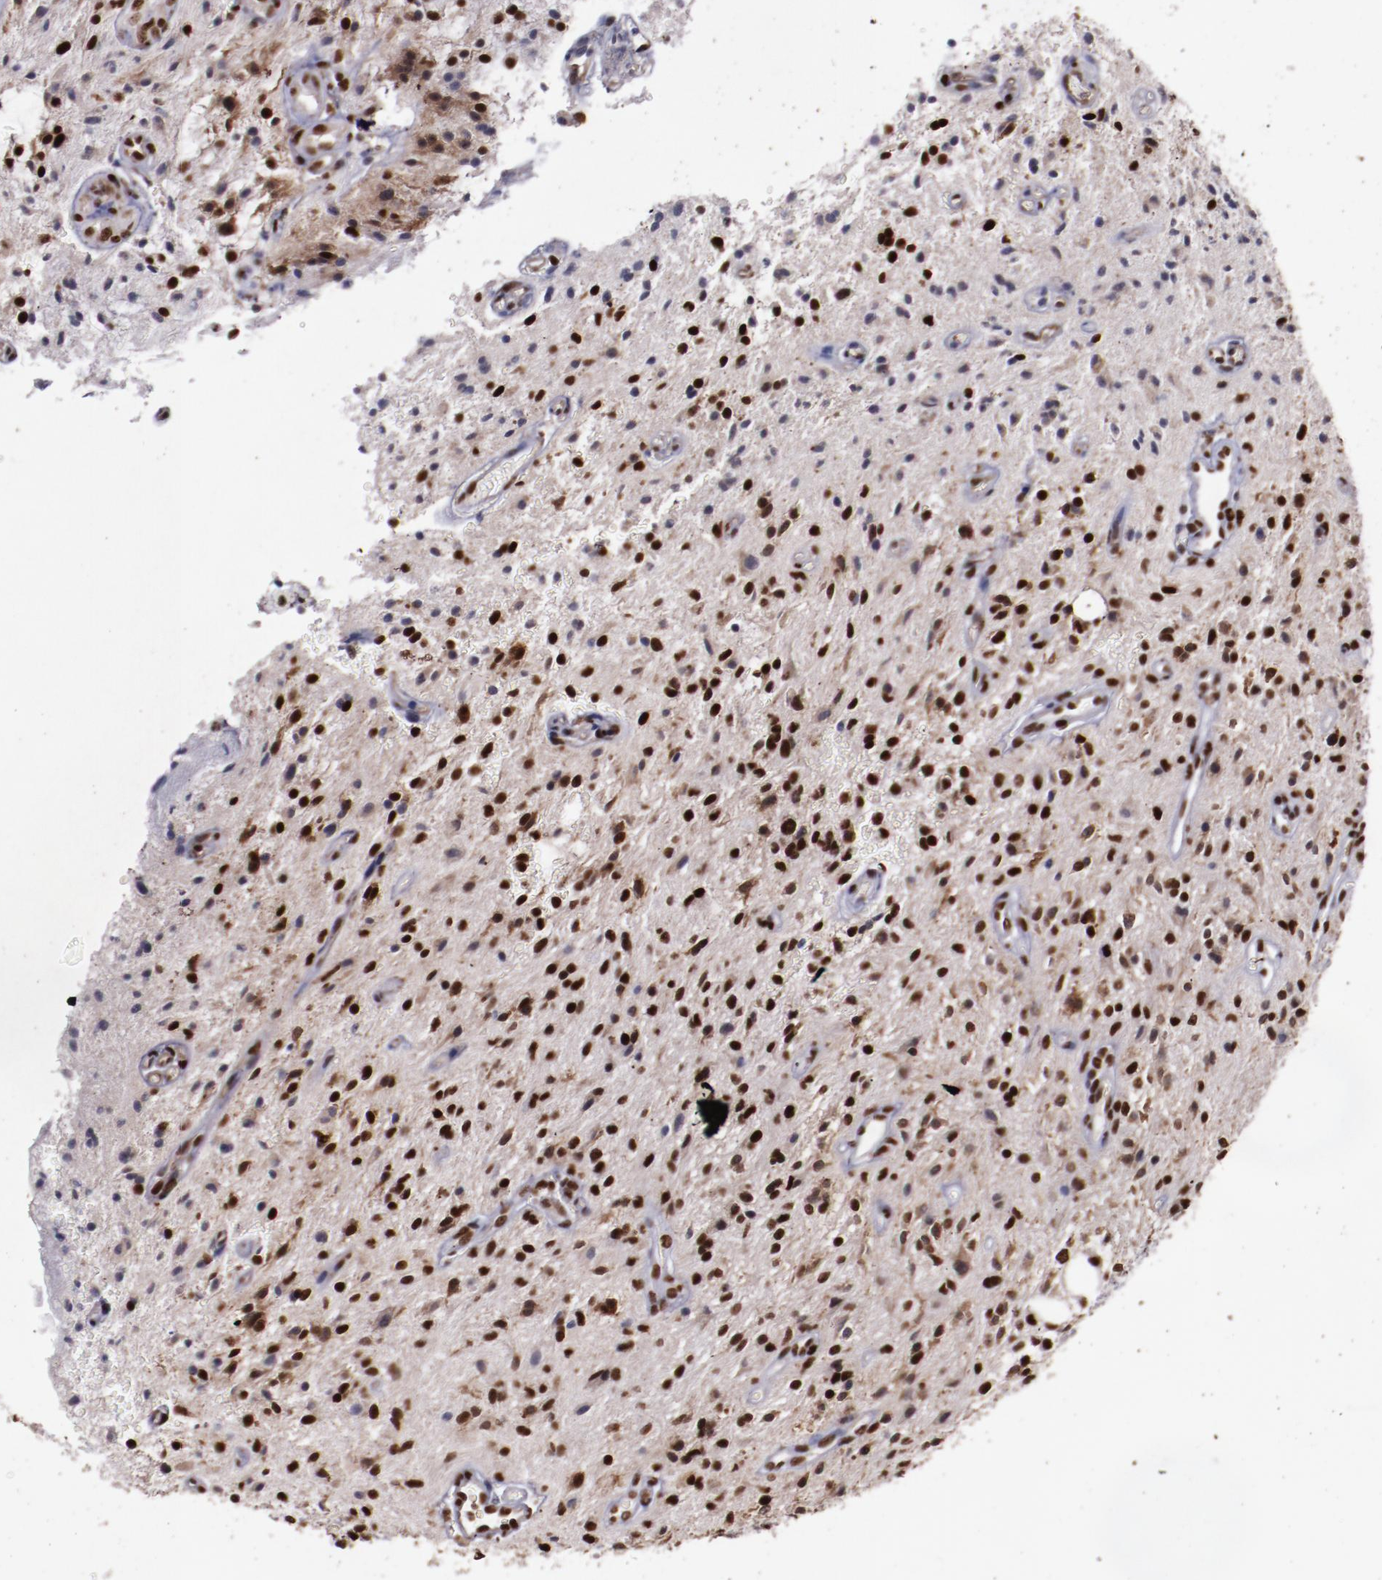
{"staining": {"intensity": "moderate", "quantity": ">75%", "location": "nuclear"}, "tissue": "glioma", "cell_type": "Tumor cells", "image_type": "cancer", "snomed": [{"axis": "morphology", "description": "Glioma, malignant, NOS"}, {"axis": "topography", "description": "Cerebellum"}], "caption": "This is an image of immunohistochemistry (IHC) staining of glioma, which shows moderate staining in the nuclear of tumor cells.", "gene": "APEX1", "patient": {"sex": "female", "age": 10}}